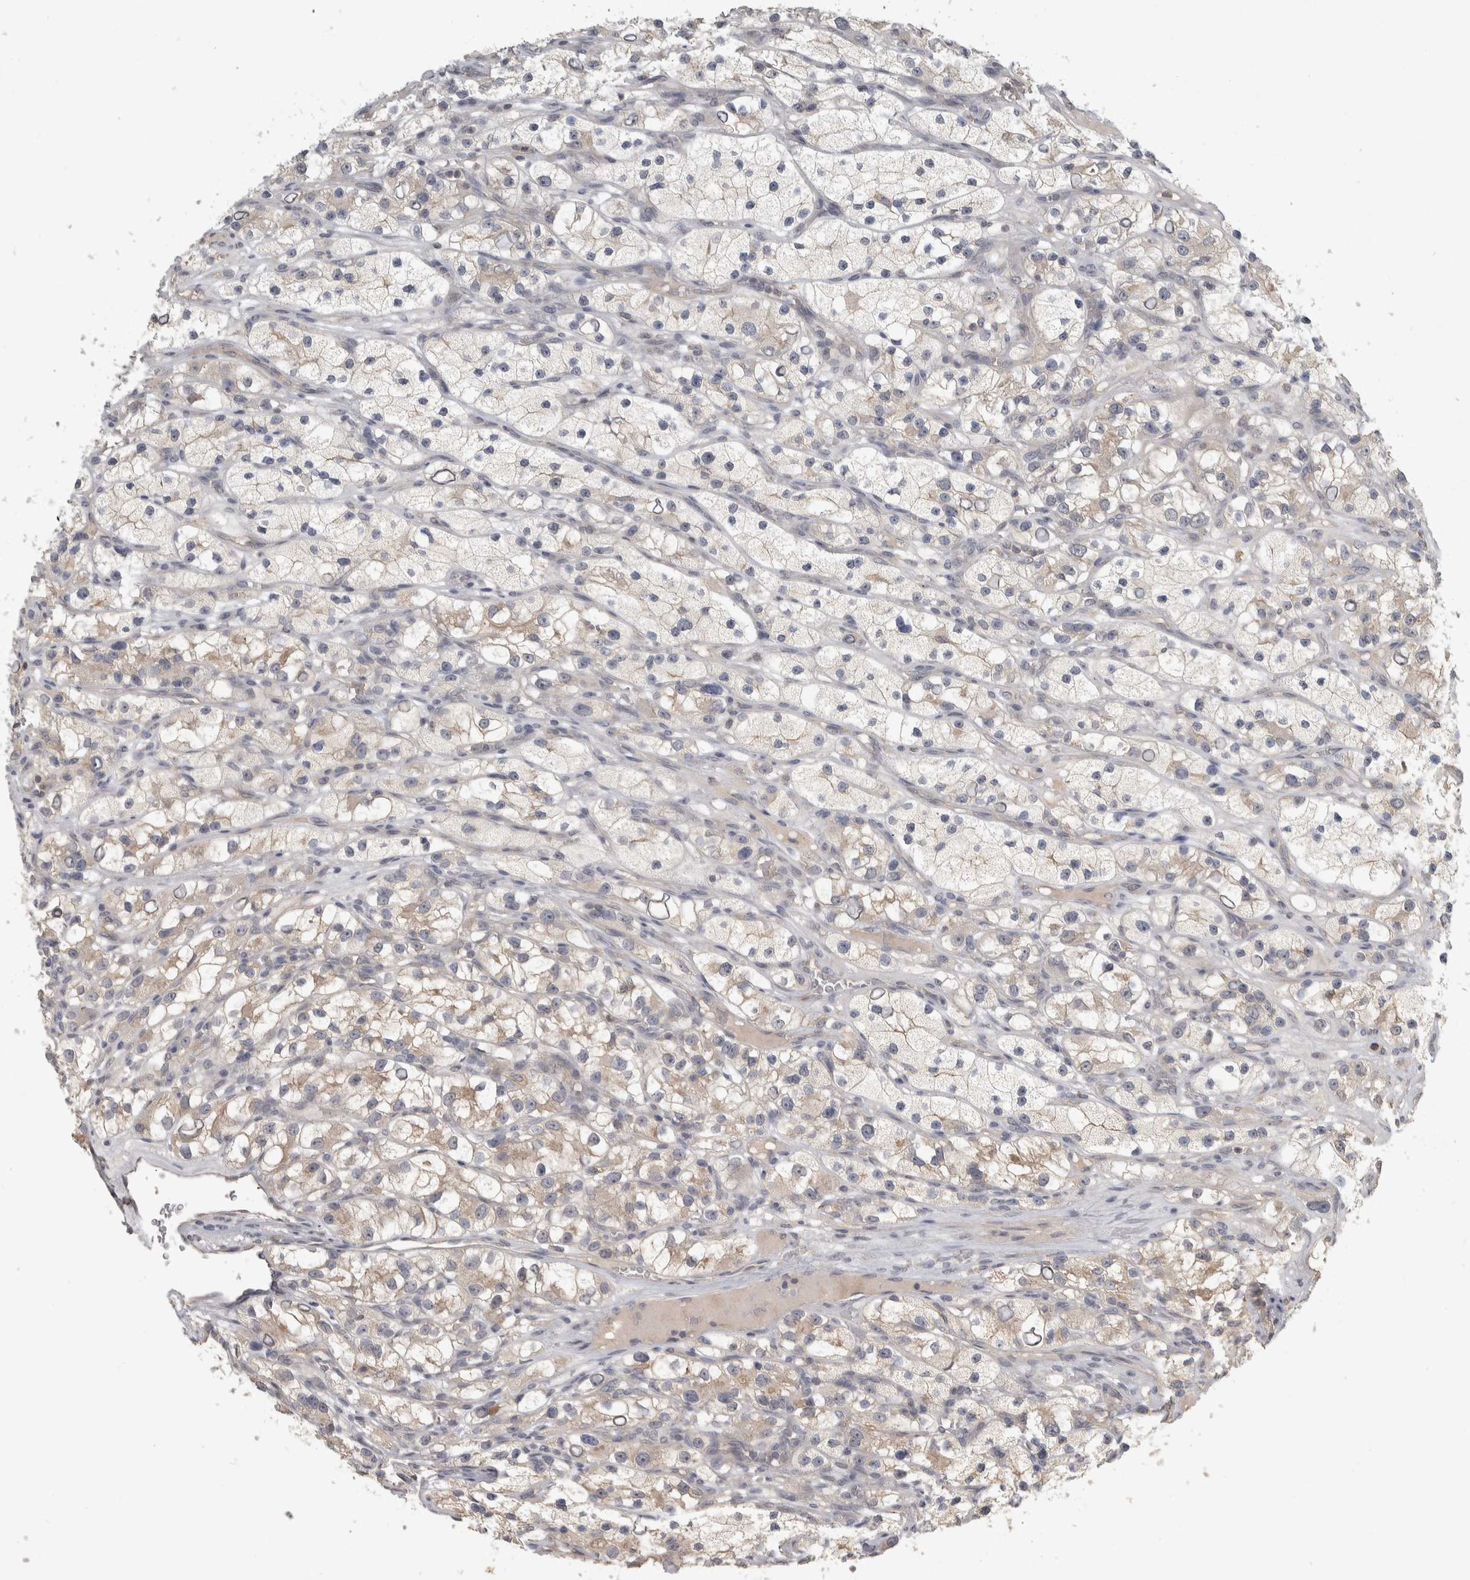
{"staining": {"intensity": "weak", "quantity": "<25%", "location": "cytoplasmic/membranous"}, "tissue": "renal cancer", "cell_type": "Tumor cells", "image_type": "cancer", "snomed": [{"axis": "morphology", "description": "Adenocarcinoma, NOS"}, {"axis": "topography", "description": "Kidney"}], "caption": "A histopathology image of human renal adenocarcinoma is negative for staining in tumor cells. (Immunohistochemistry (ihc), brightfield microscopy, high magnification).", "gene": "EIF3H", "patient": {"sex": "female", "age": 57}}